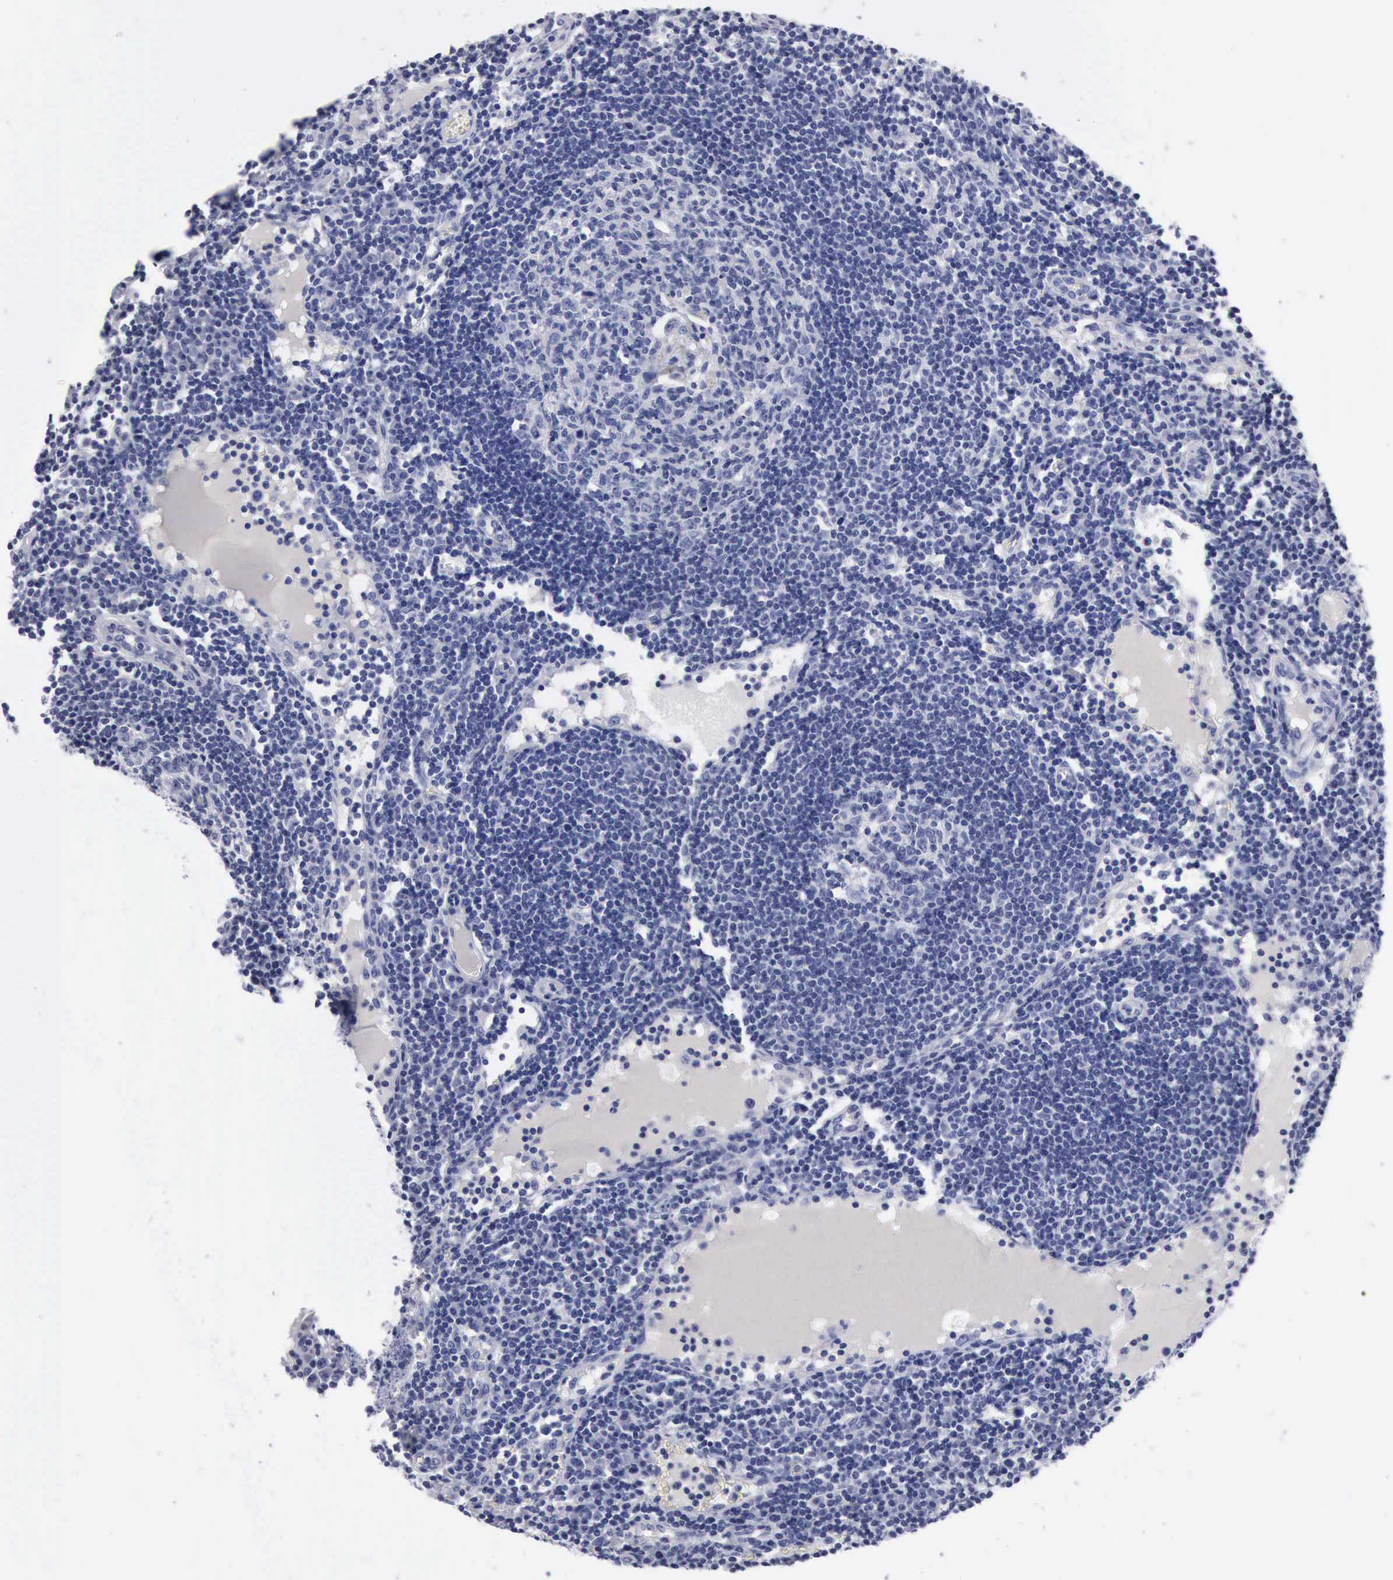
{"staining": {"intensity": "negative", "quantity": "none", "location": "none"}, "tissue": "lymph node", "cell_type": "Germinal center cells", "image_type": "normal", "snomed": [{"axis": "morphology", "description": "Normal tissue, NOS"}, {"axis": "topography", "description": "Lymph node"}], "caption": "DAB immunohistochemical staining of unremarkable human lymph node displays no significant positivity in germinal center cells.", "gene": "CYP19A1", "patient": {"sex": "female", "age": 55}}